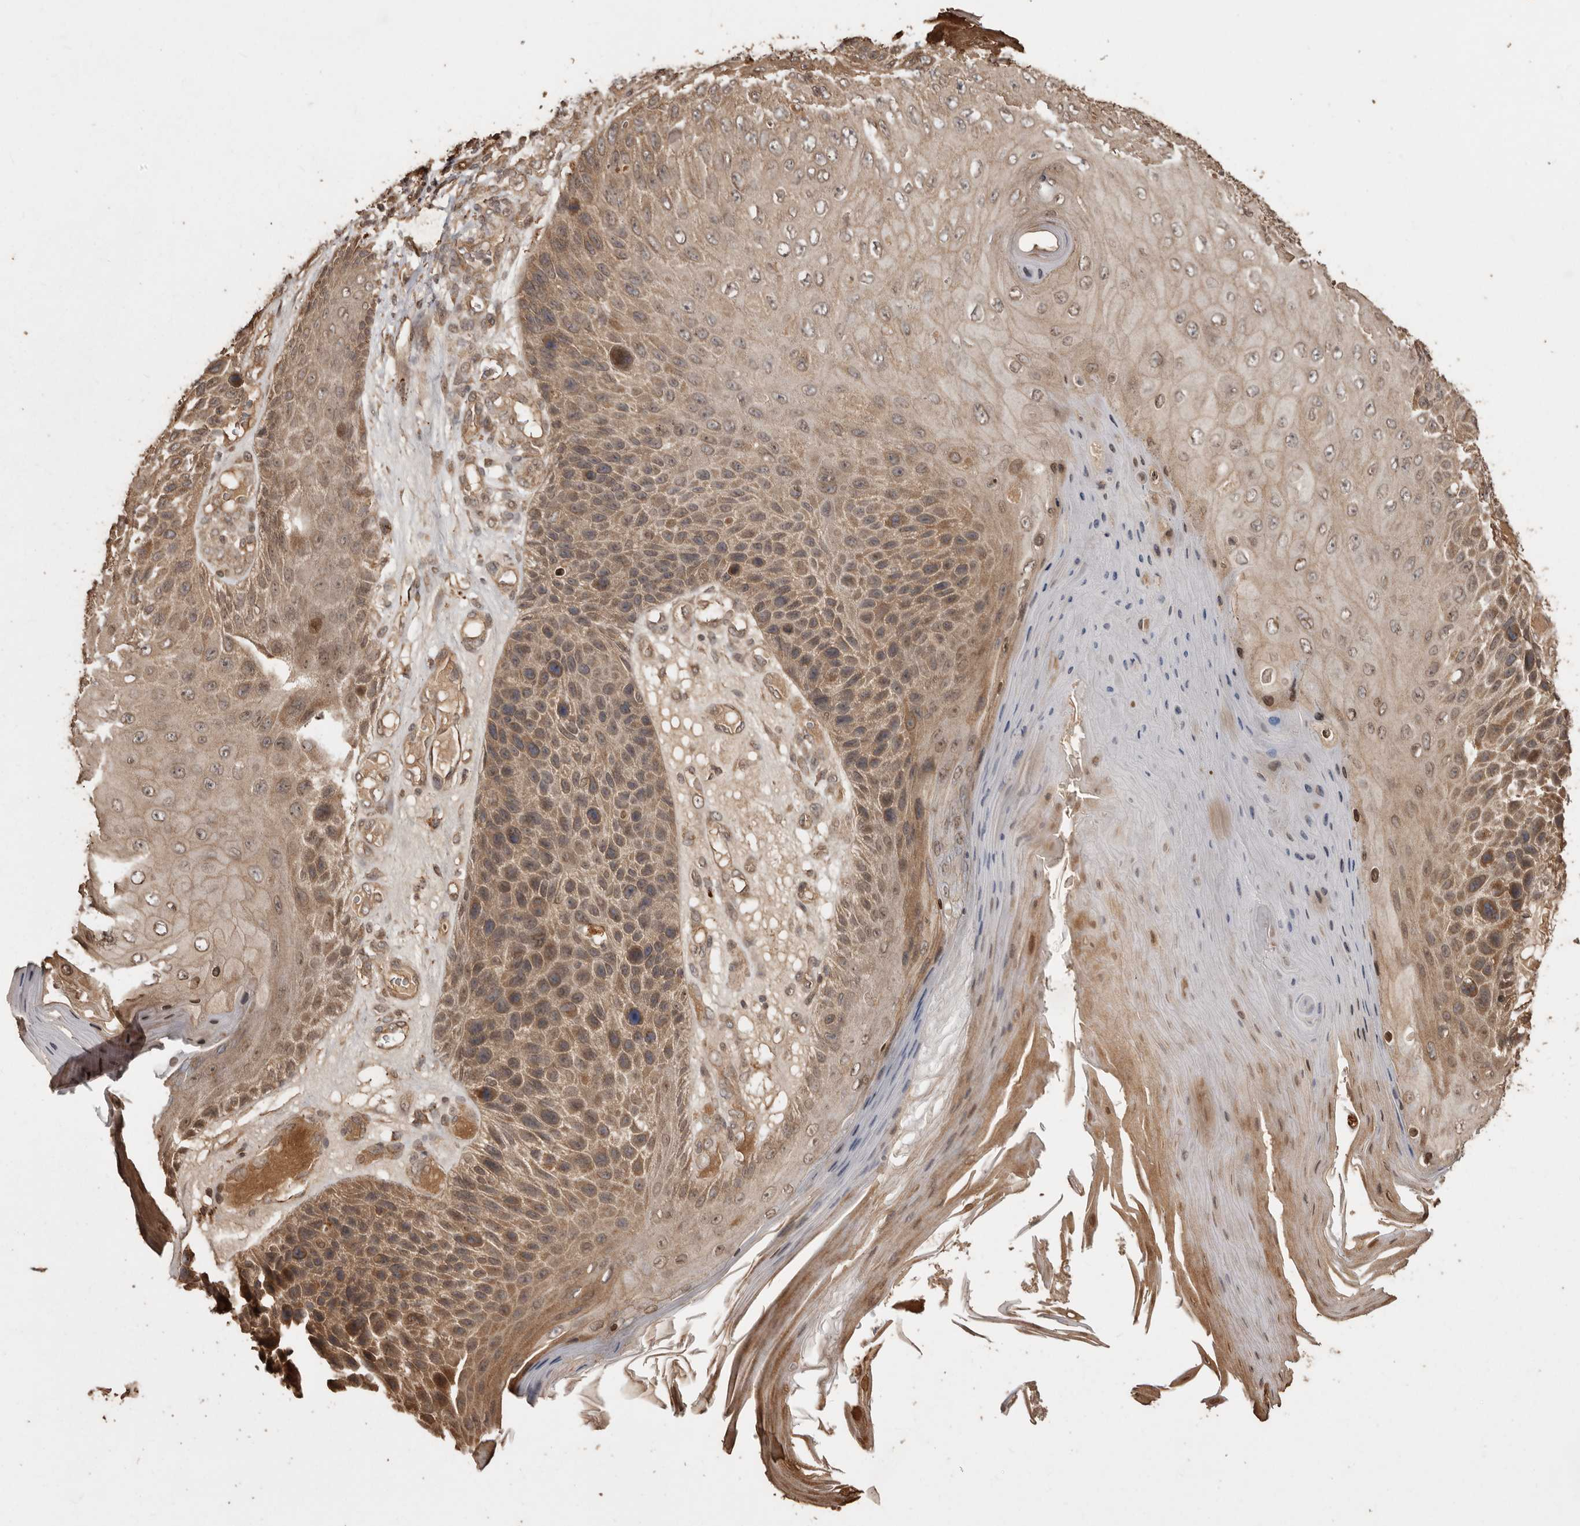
{"staining": {"intensity": "moderate", "quantity": ">75%", "location": "cytoplasmic/membranous"}, "tissue": "skin cancer", "cell_type": "Tumor cells", "image_type": "cancer", "snomed": [{"axis": "morphology", "description": "Squamous cell carcinoma, NOS"}, {"axis": "topography", "description": "Skin"}], "caption": "Skin squamous cell carcinoma stained with immunohistochemistry (IHC) displays moderate cytoplasmic/membranous expression in approximately >75% of tumor cells.", "gene": "NUP43", "patient": {"sex": "female", "age": 88}}